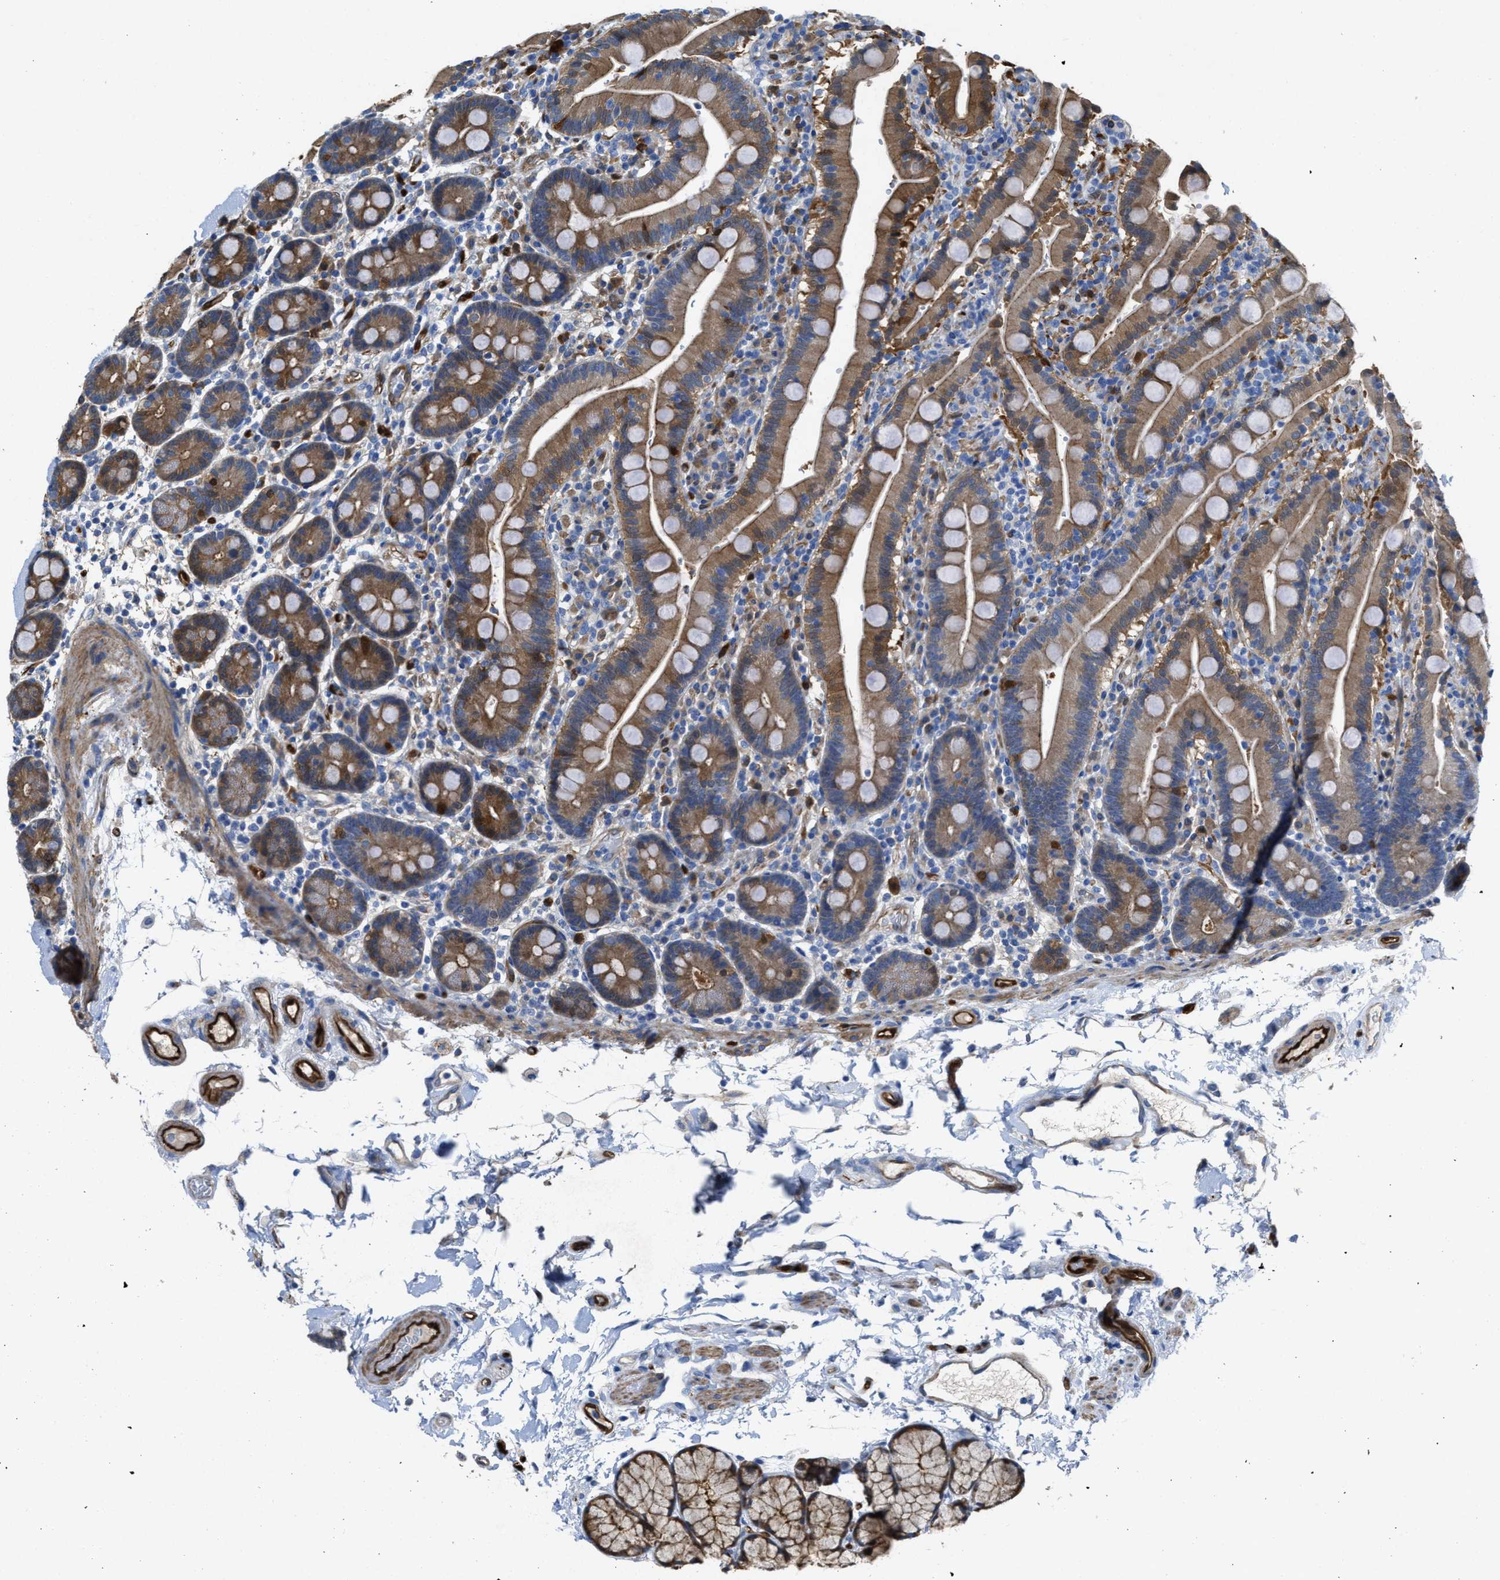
{"staining": {"intensity": "moderate", "quantity": "25%-75%", "location": "cytoplasmic/membranous"}, "tissue": "duodenum", "cell_type": "Glandular cells", "image_type": "normal", "snomed": [{"axis": "morphology", "description": "Normal tissue, NOS"}, {"axis": "topography", "description": "Small intestine, NOS"}], "caption": "IHC photomicrograph of unremarkable duodenum: human duodenum stained using IHC demonstrates medium levels of moderate protein expression localized specifically in the cytoplasmic/membranous of glandular cells, appearing as a cytoplasmic/membranous brown color.", "gene": "ASS1", "patient": {"sex": "female", "age": 71}}